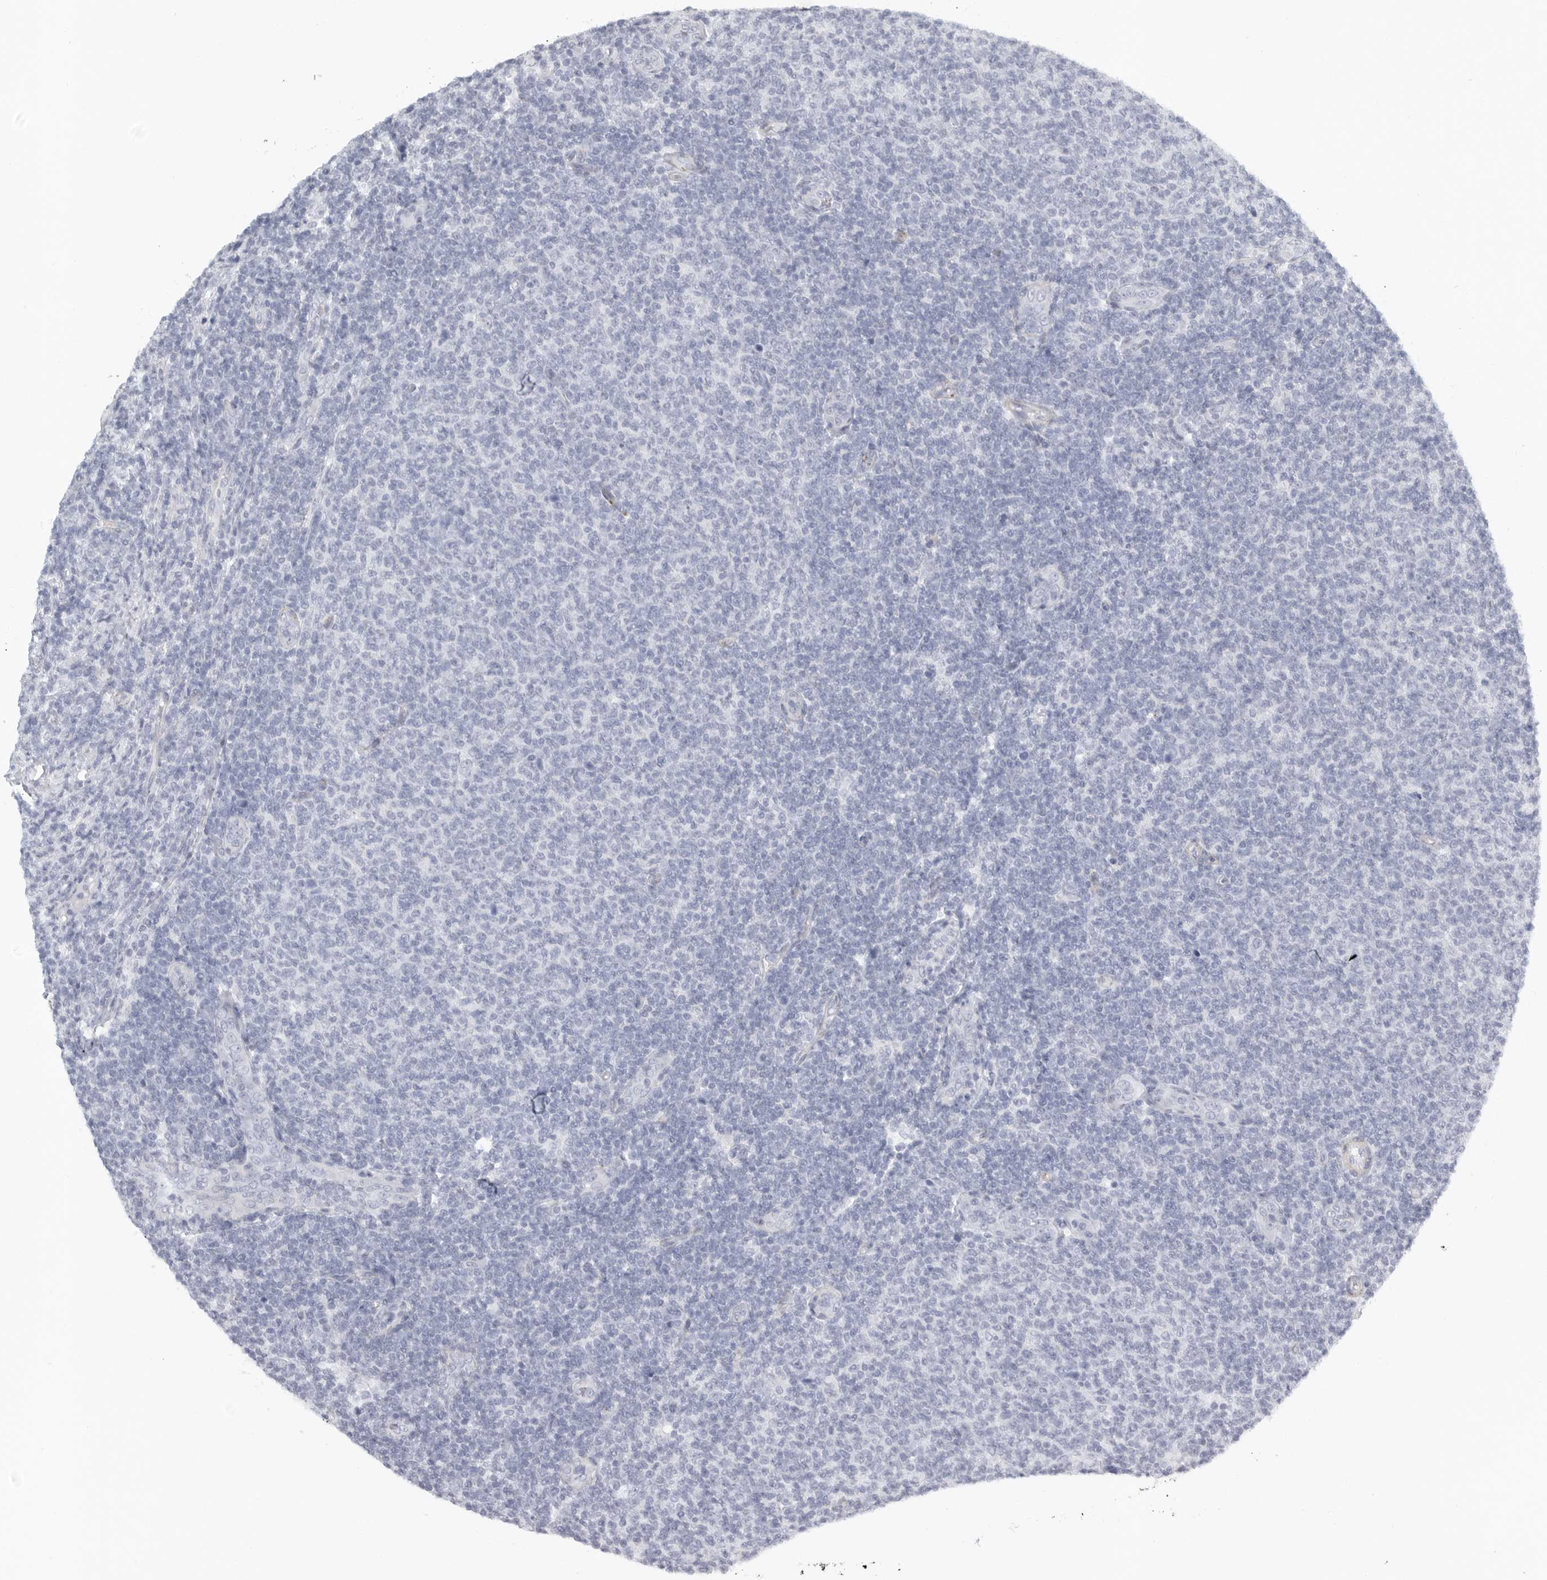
{"staining": {"intensity": "negative", "quantity": "none", "location": "none"}, "tissue": "lymphoma", "cell_type": "Tumor cells", "image_type": "cancer", "snomed": [{"axis": "morphology", "description": "Malignant lymphoma, non-Hodgkin's type, Low grade"}, {"axis": "topography", "description": "Lymph node"}], "caption": "Tumor cells show no significant expression in lymphoma.", "gene": "TNR", "patient": {"sex": "male", "age": 66}}